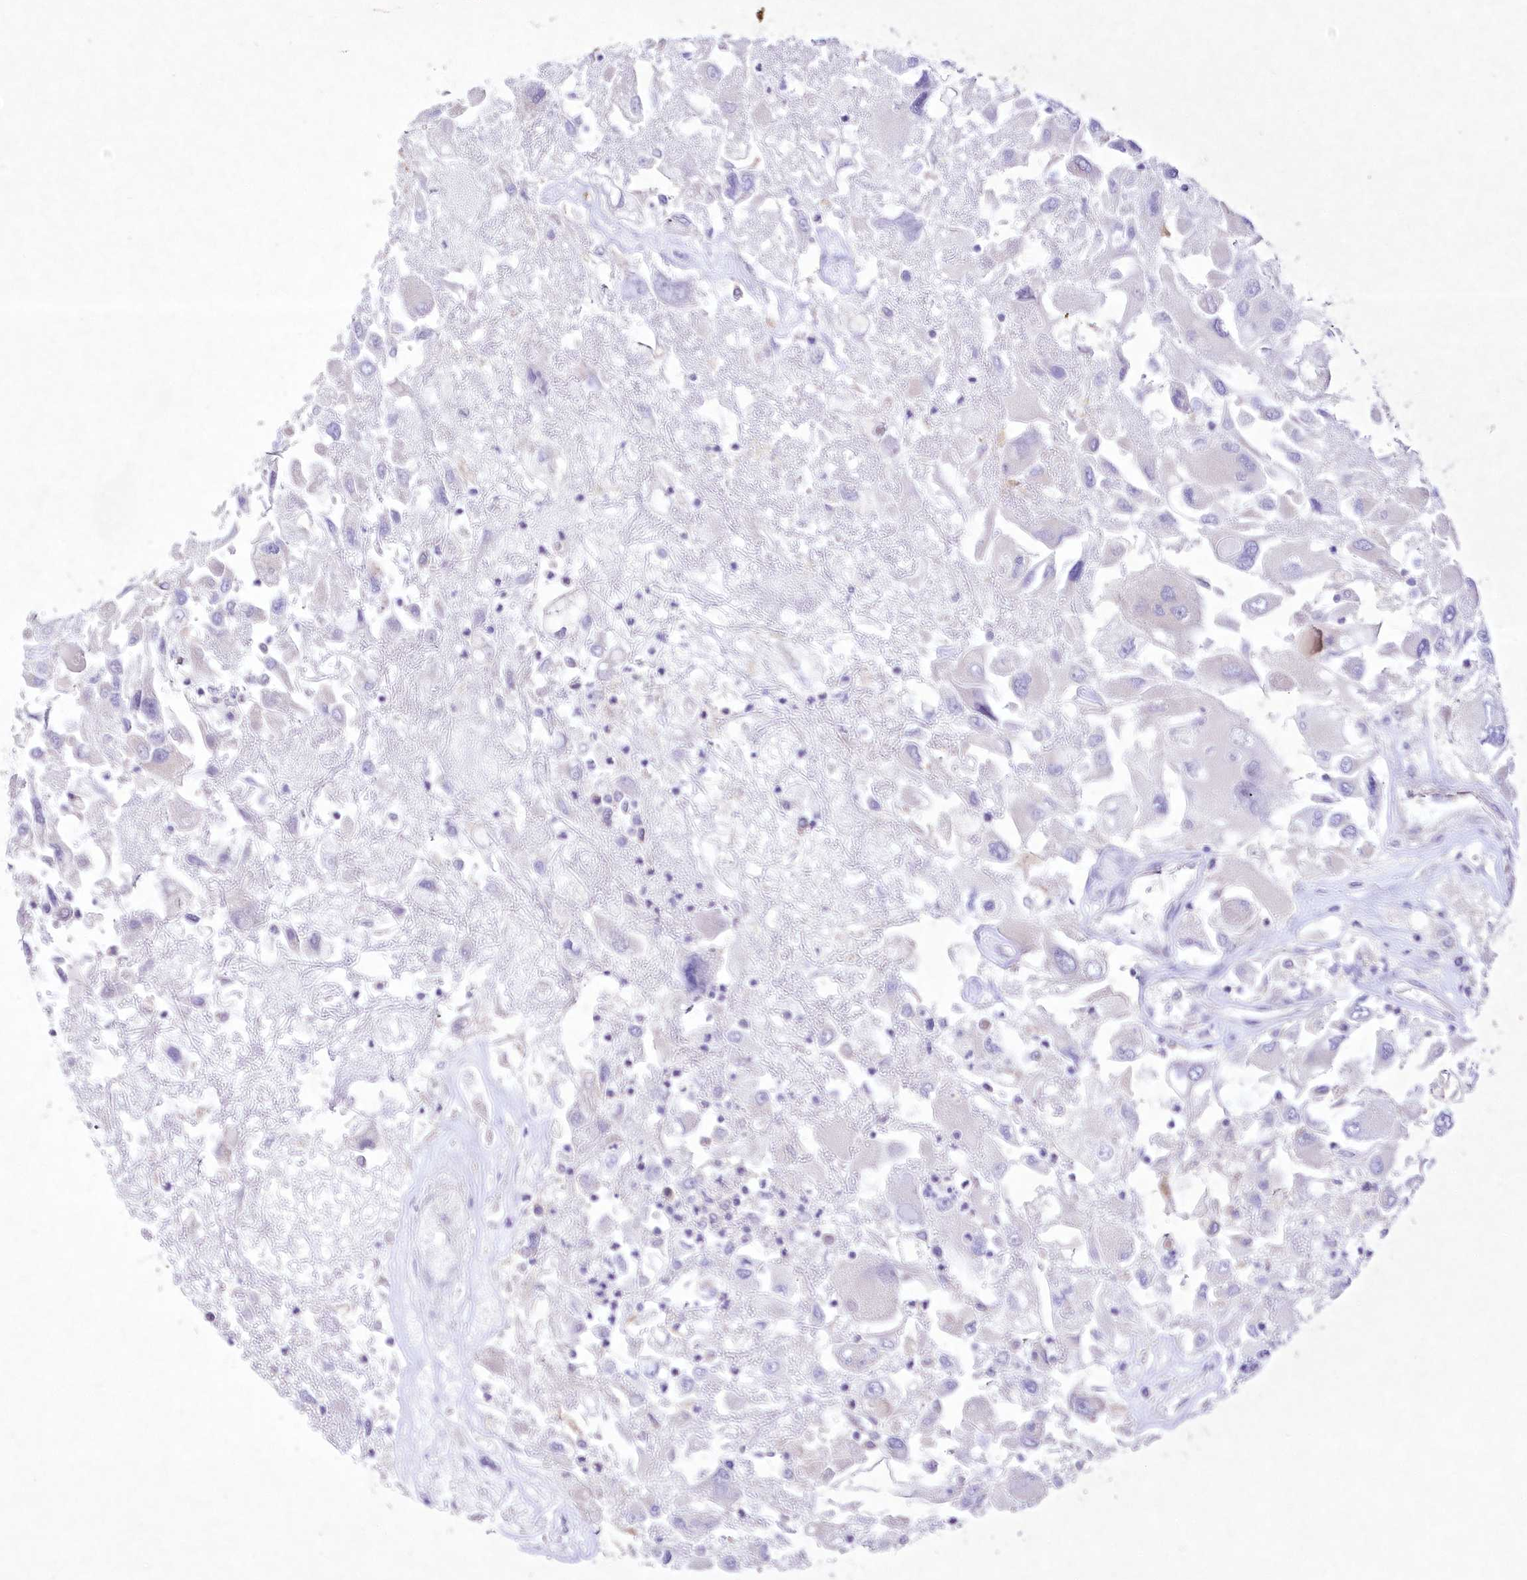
{"staining": {"intensity": "negative", "quantity": "none", "location": "none"}, "tissue": "renal cancer", "cell_type": "Tumor cells", "image_type": "cancer", "snomed": [{"axis": "morphology", "description": "Adenocarcinoma, NOS"}, {"axis": "topography", "description": "Kidney"}], "caption": "Photomicrograph shows no significant protein staining in tumor cells of renal adenocarcinoma.", "gene": "ITSN2", "patient": {"sex": "female", "age": 52}}